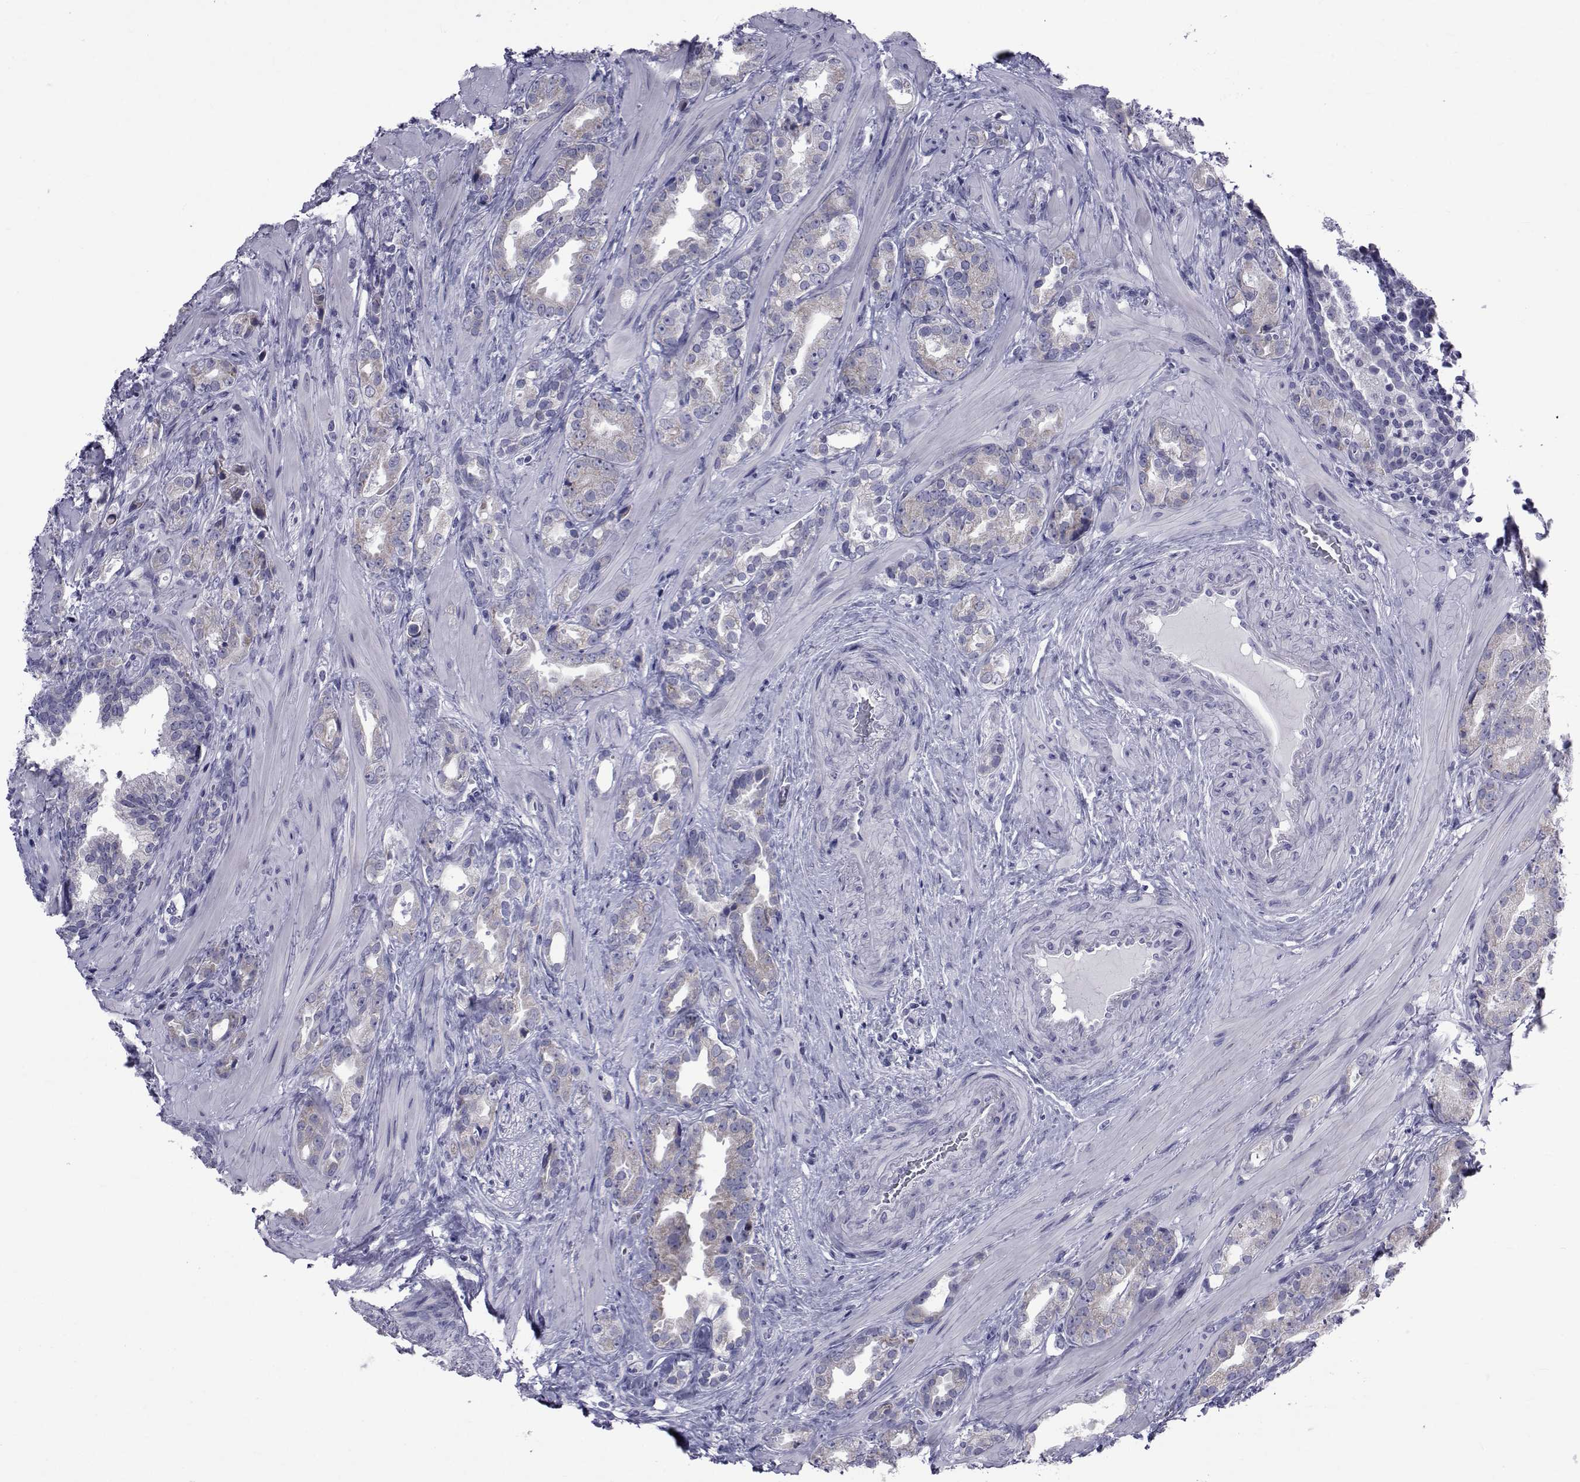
{"staining": {"intensity": "weak", "quantity": "25%-75%", "location": "cytoplasmic/membranous"}, "tissue": "prostate cancer", "cell_type": "Tumor cells", "image_type": "cancer", "snomed": [{"axis": "morphology", "description": "Adenocarcinoma, NOS"}, {"axis": "topography", "description": "Prostate"}], "caption": "Protein expression analysis of prostate cancer (adenocarcinoma) exhibits weak cytoplasmic/membranous staining in approximately 25%-75% of tumor cells. (DAB (3,3'-diaminobenzidine) IHC, brown staining for protein, blue staining for nuclei).", "gene": "GKAP1", "patient": {"sex": "male", "age": 57}}